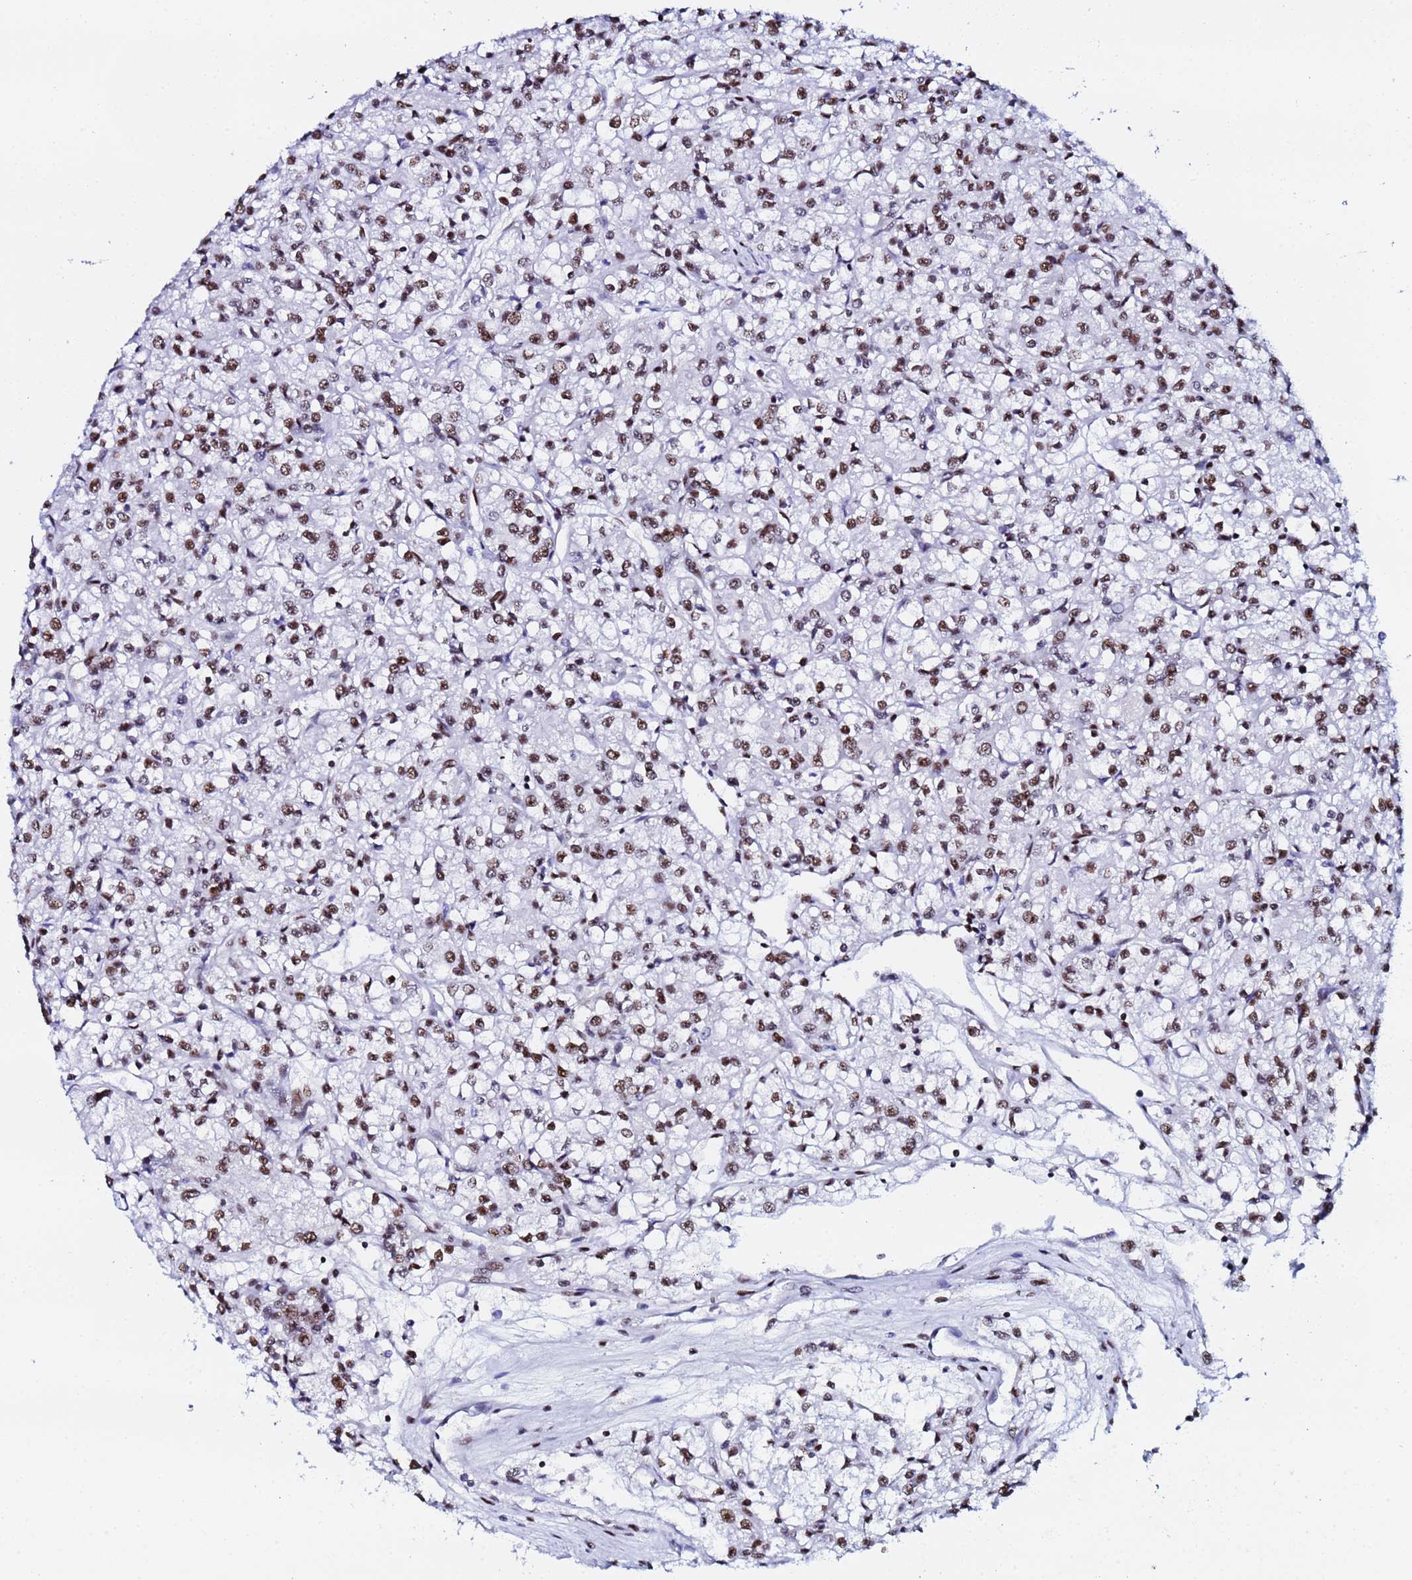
{"staining": {"intensity": "moderate", "quantity": ">75%", "location": "nuclear"}, "tissue": "renal cancer", "cell_type": "Tumor cells", "image_type": "cancer", "snomed": [{"axis": "morphology", "description": "Adenocarcinoma, NOS"}, {"axis": "topography", "description": "Kidney"}], "caption": "Immunohistochemical staining of human renal cancer demonstrates moderate nuclear protein expression in approximately >75% of tumor cells.", "gene": "SNRPA1", "patient": {"sex": "female", "age": 59}}